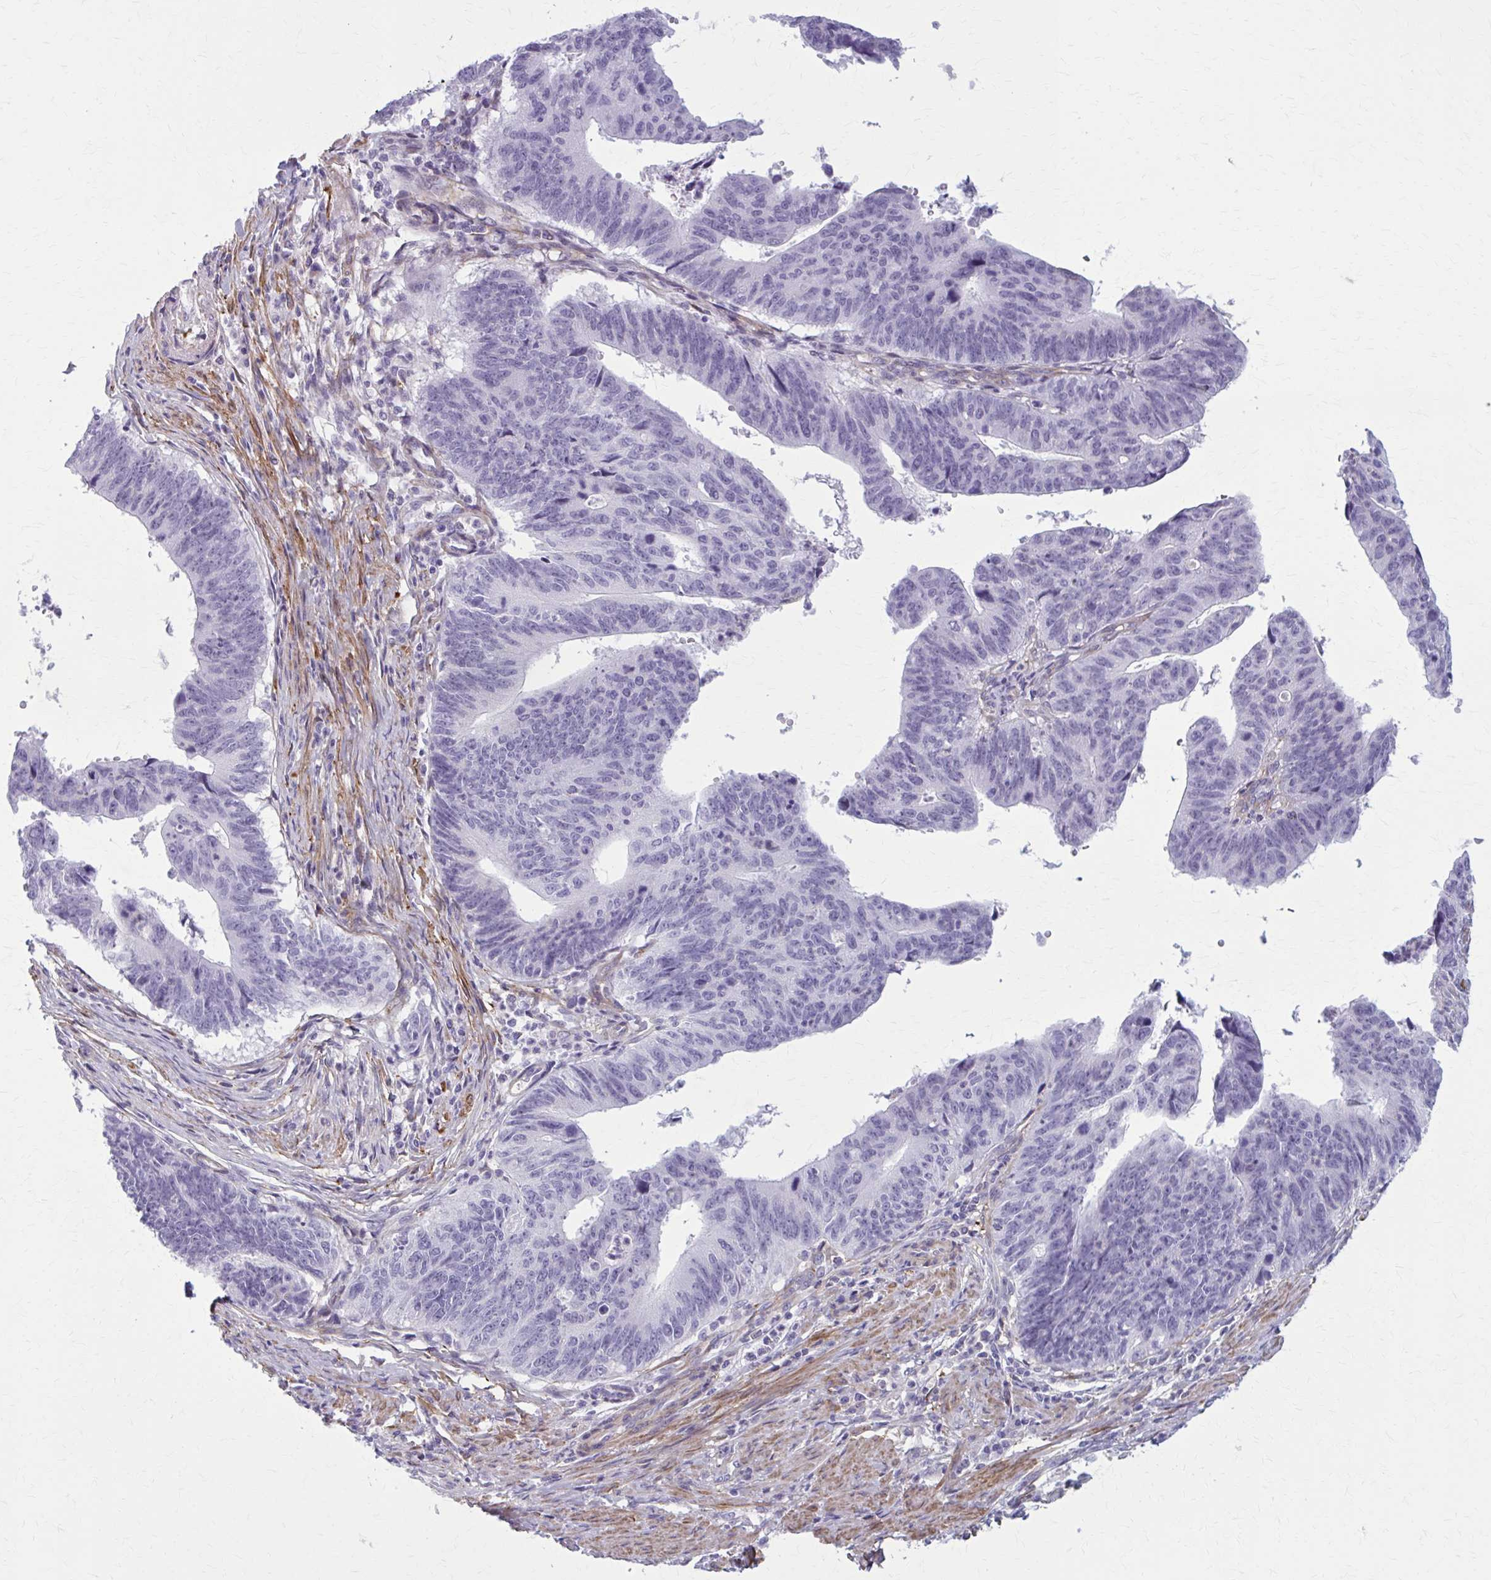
{"staining": {"intensity": "negative", "quantity": "none", "location": "none"}, "tissue": "stomach cancer", "cell_type": "Tumor cells", "image_type": "cancer", "snomed": [{"axis": "morphology", "description": "Adenocarcinoma, NOS"}, {"axis": "topography", "description": "Stomach"}], "caption": "Immunohistochemistry (IHC) of stomach adenocarcinoma displays no staining in tumor cells.", "gene": "AKAP12", "patient": {"sex": "male", "age": 59}}